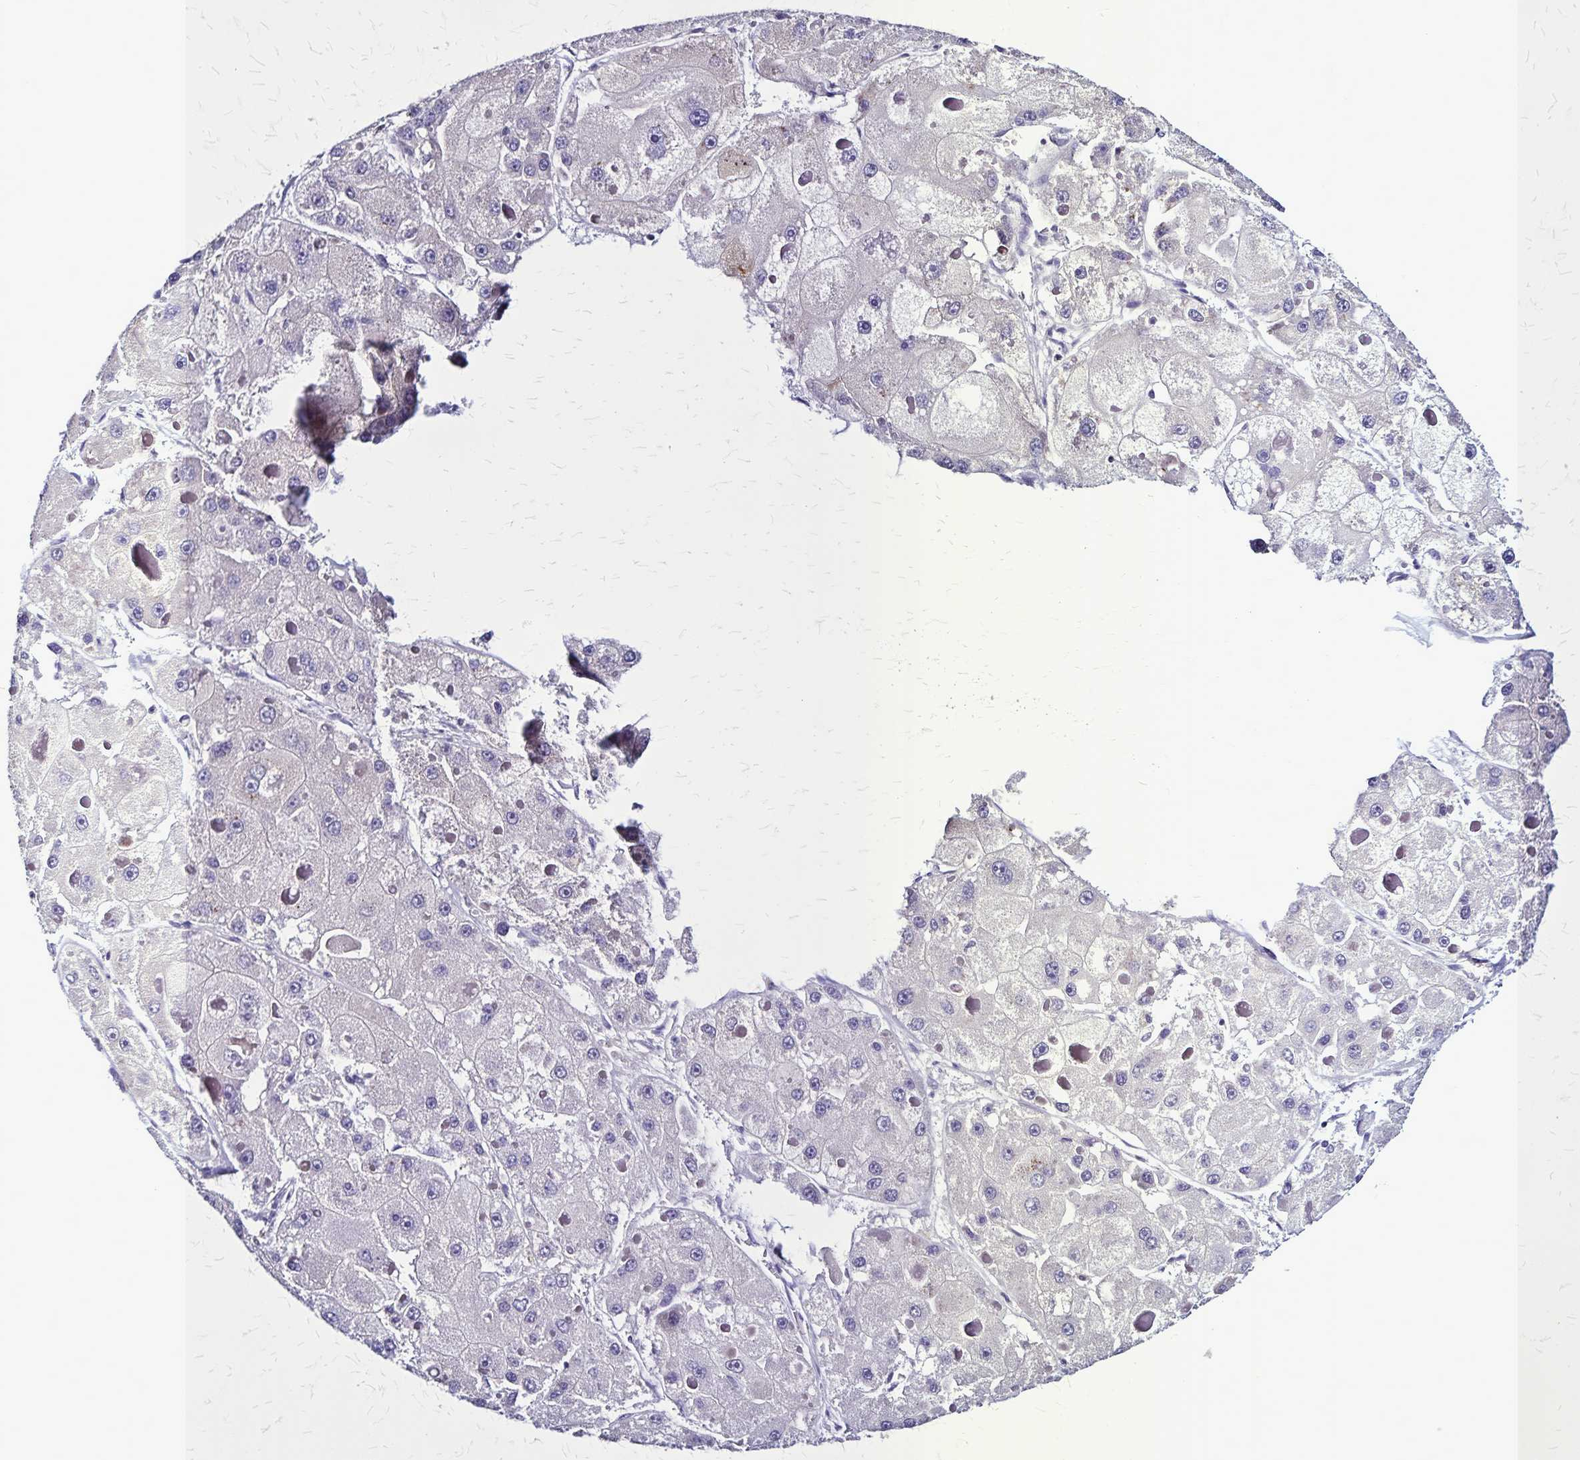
{"staining": {"intensity": "negative", "quantity": "none", "location": "none"}, "tissue": "liver cancer", "cell_type": "Tumor cells", "image_type": "cancer", "snomed": [{"axis": "morphology", "description": "Carcinoma, Hepatocellular, NOS"}, {"axis": "topography", "description": "Liver"}], "caption": "Human liver cancer stained for a protein using immunohistochemistry (IHC) reveals no expression in tumor cells.", "gene": "PLXNA4", "patient": {"sex": "female", "age": 73}}